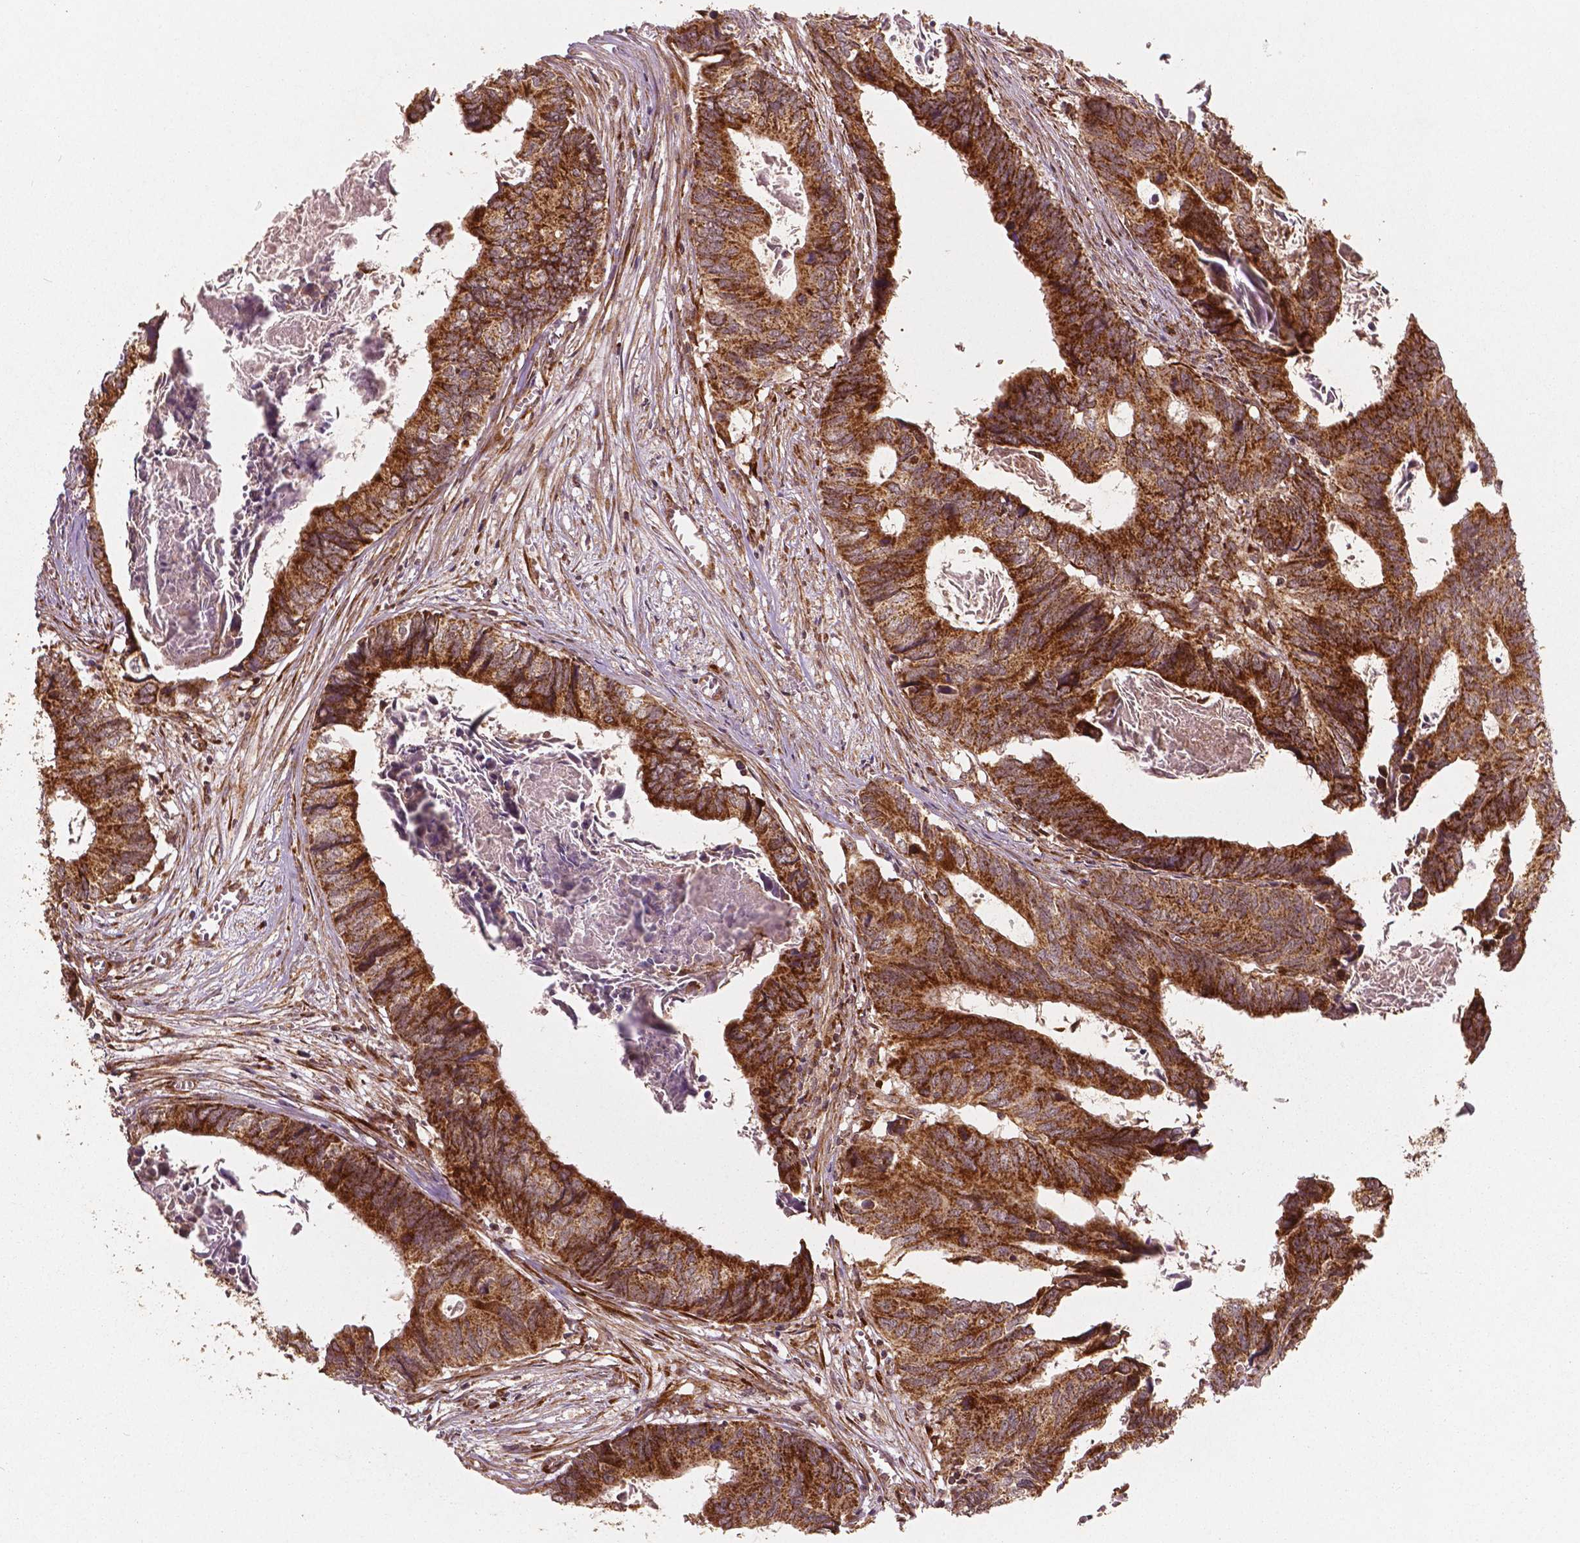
{"staining": {"intensity": "strong", "quantity": ">75%", "location": "cytoplasmic/membranous"}, "tissue": "colorectal cancer", "cell_type": "Tumor cells", "image_type": "cancer", "snomed": [{"axis": "morphology", "description": "Adenocarcinoma, NOS"}, {"axis": "topography", "description": "Colon"}], "caption": "This histopathology image demonstrates immunohistochemistry (IHC) staining of human colorectal adenocarcinoma, with high strong cytoplasmic/membranous positivity in approximately >75% of tumor cells.", "gene": "PGAM5", "patient": {"sex": "female", "age": 82}}